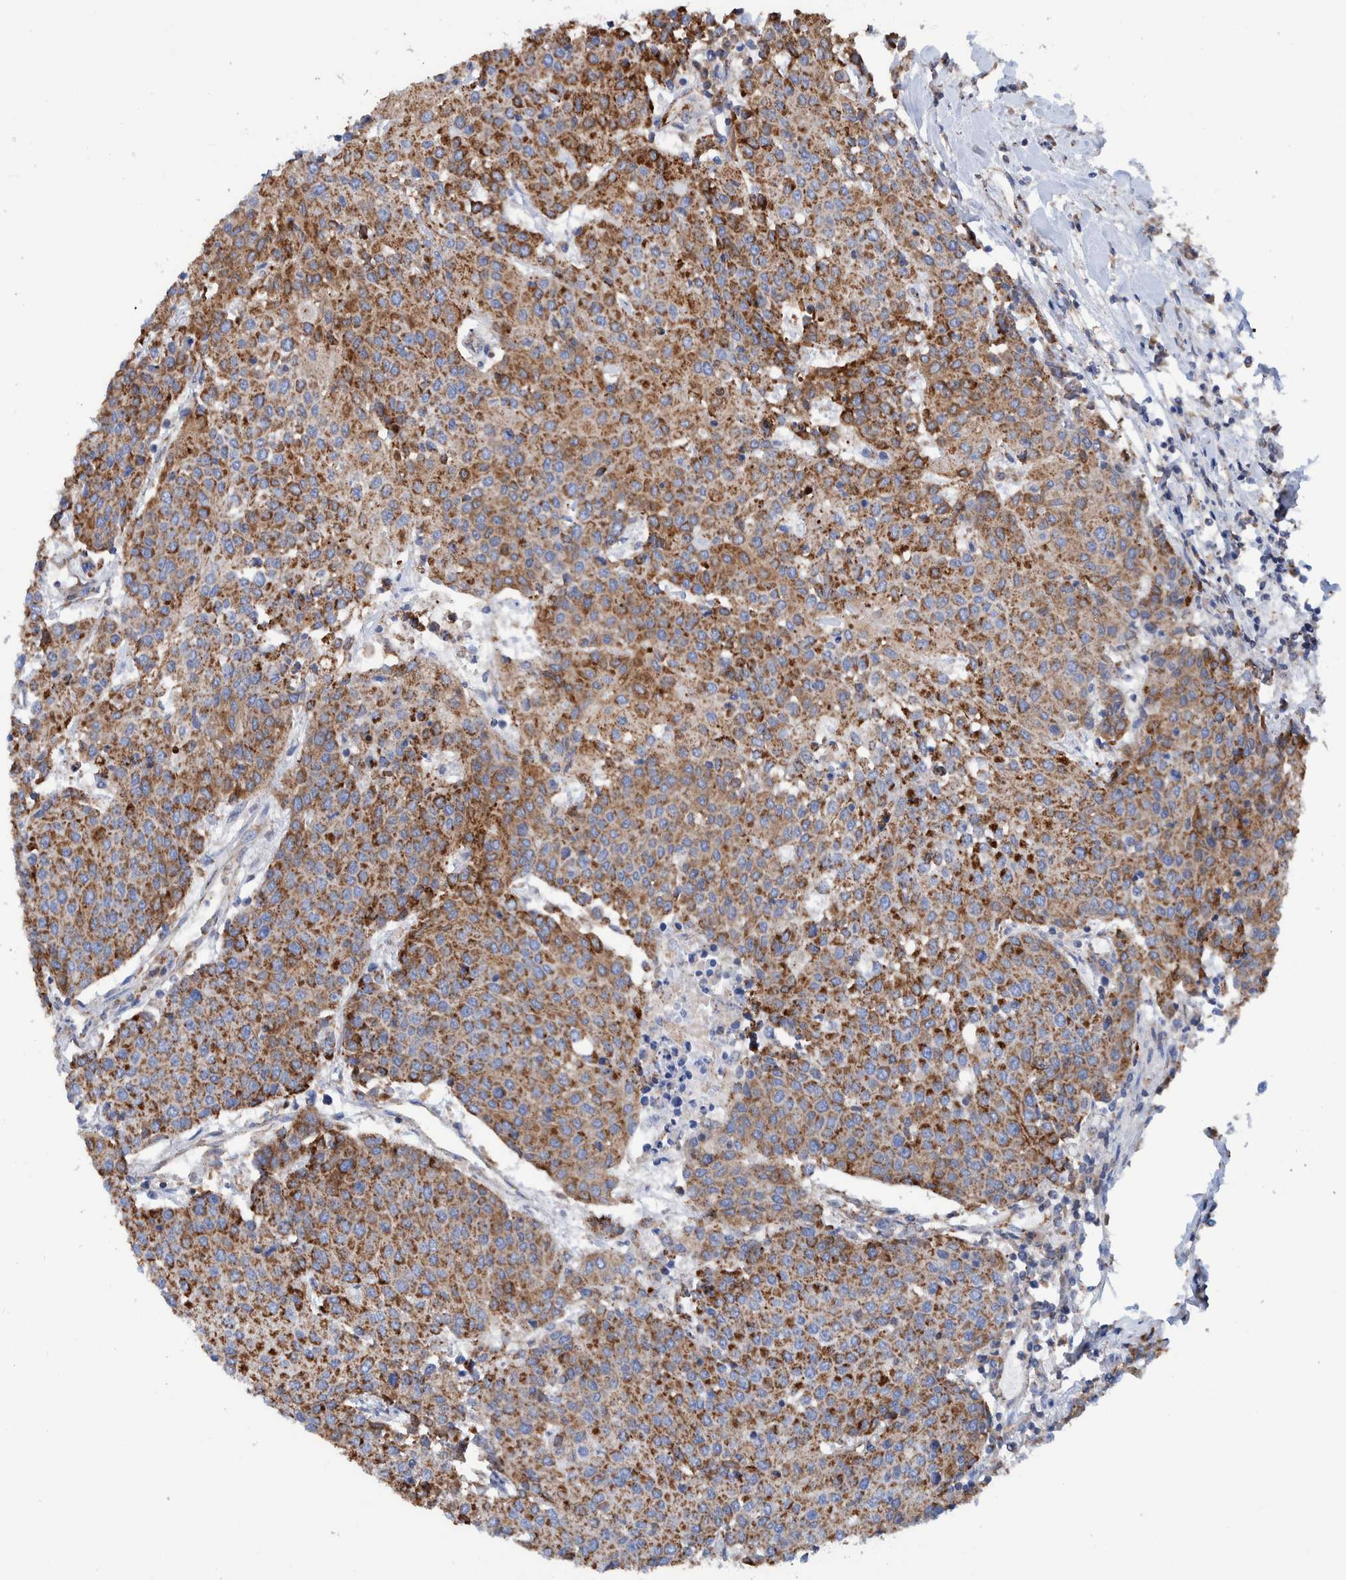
{"staining": {"intensity": "moderate", "quantity": ">75%", "location": "cytoplasmic/membranous"}, "tissue": "urothelial cancer", "cell_type": "Tumor cells", "image_type": "cancer", "snomed": [{"axis": "morphology", "description": "Urothelial carcinoma, High grade"}, {"axis": "topography", "description": "Urinary bladder"}], "caption": "High-grade urothelial carcinoma tissue exhibits moderate cytoplasmic/membranous positivity in approximately >75% of tumor cells", "gene": "DECR1", "patient": {"sex": "female", "age": 85}}